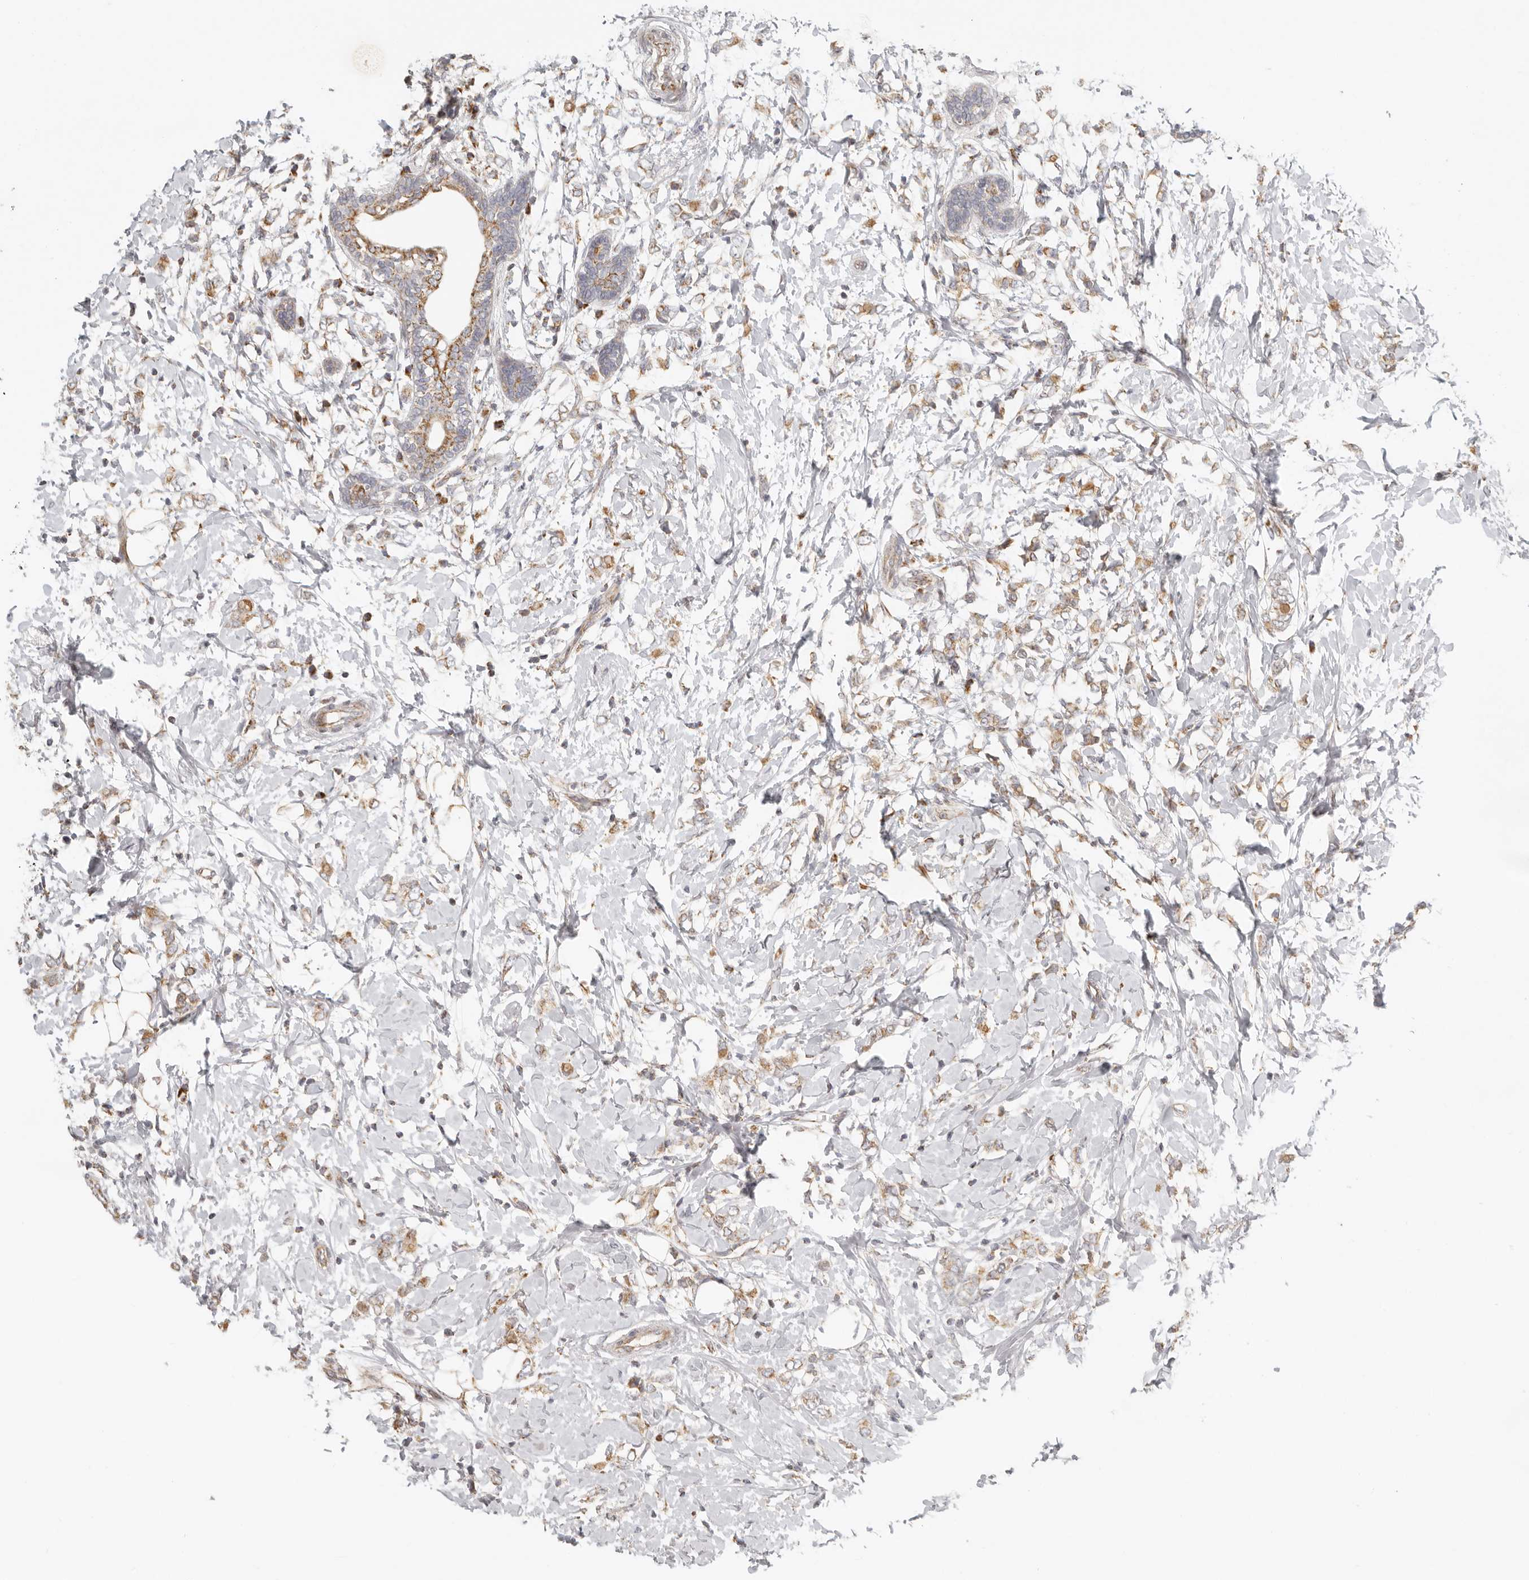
{"staining": {"intensity": "moderate", "quantity": ">75%", "location": "cytoplasmic/membranous"}, "tissue": "breast cancer", "cell_type": "Tumor cells", "image_type": "cancer", "snomed": [{"axis": "morphology", "description": "Normal tissue, NOS"}, {"axis": "morphology", "description": "Lobular carcinoma"}, {"axis": "topography", "description": "Breast"}], "caption": "Moderate cytoplasmic/membranous staining for a protein is appreciated in approximately >75% of tumor cells of breast cancer (lobular carcinoma) using immunohistochemistry (IHC).", "gene": "KDF1", "patient": {"sex": "female", "age": 47}}